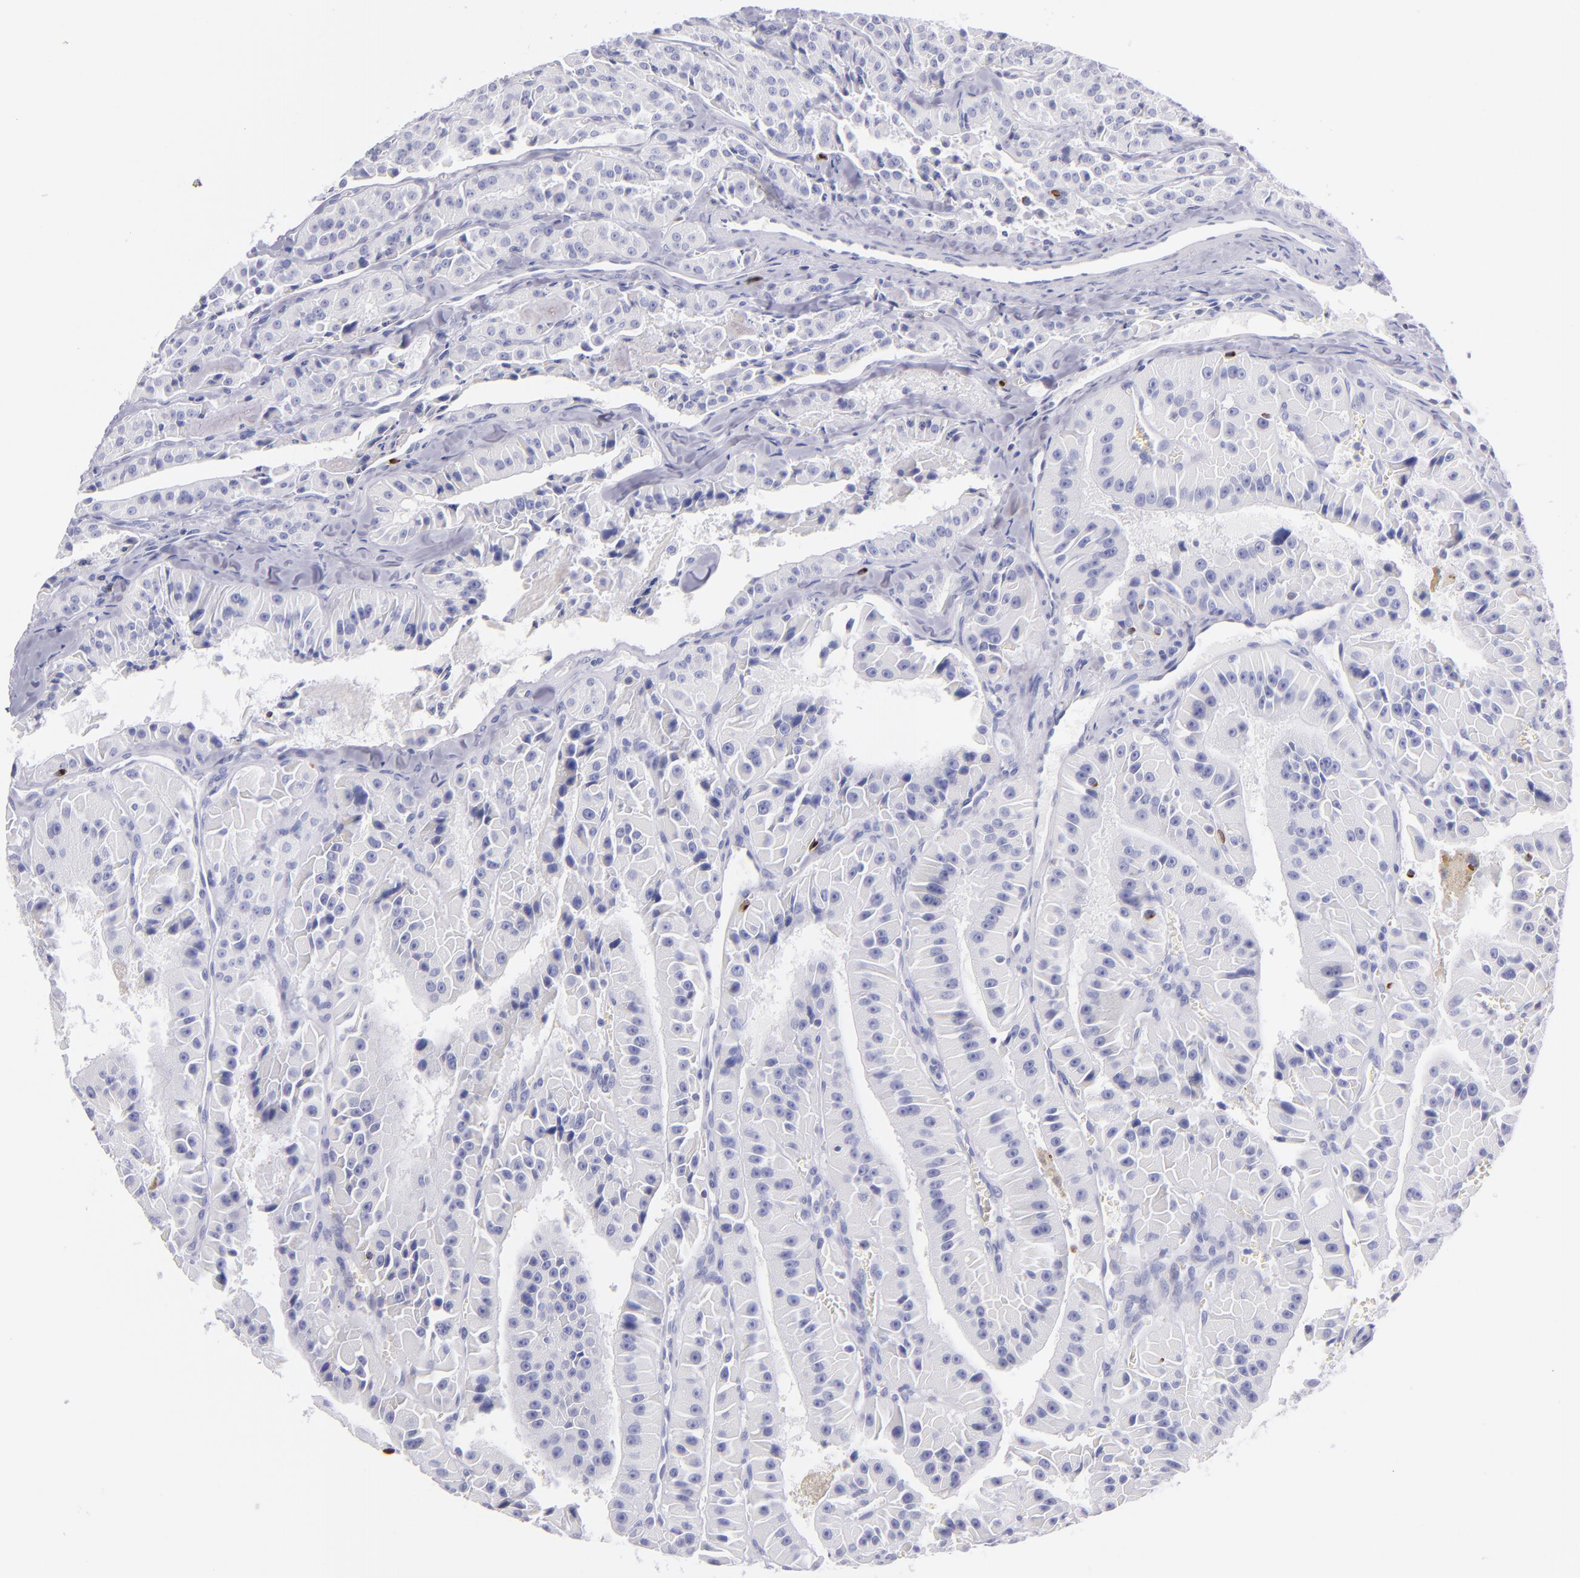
{"staining": {"intensity": "negative", "quantity": "none", "location": "none"}, "tissue": "thyroid cancer", "cell_type": "Tumor cells", "image_type": "cancer", "snomed": [{"axis": "morphology", "description": "Carcinoma, NOS"}, {"axis": "topography", "description": "Thyroid gland"}], "caption": "This is a histopathology image of immunohistochemistry staining of carcinoma (thyroid), which shows no staining in tumor cells. (Brightfield microscopy of DAB immunohistochemistry at high magnification).", "gene": "PRF1", "patient": {"sex": "male", "age": 76}}